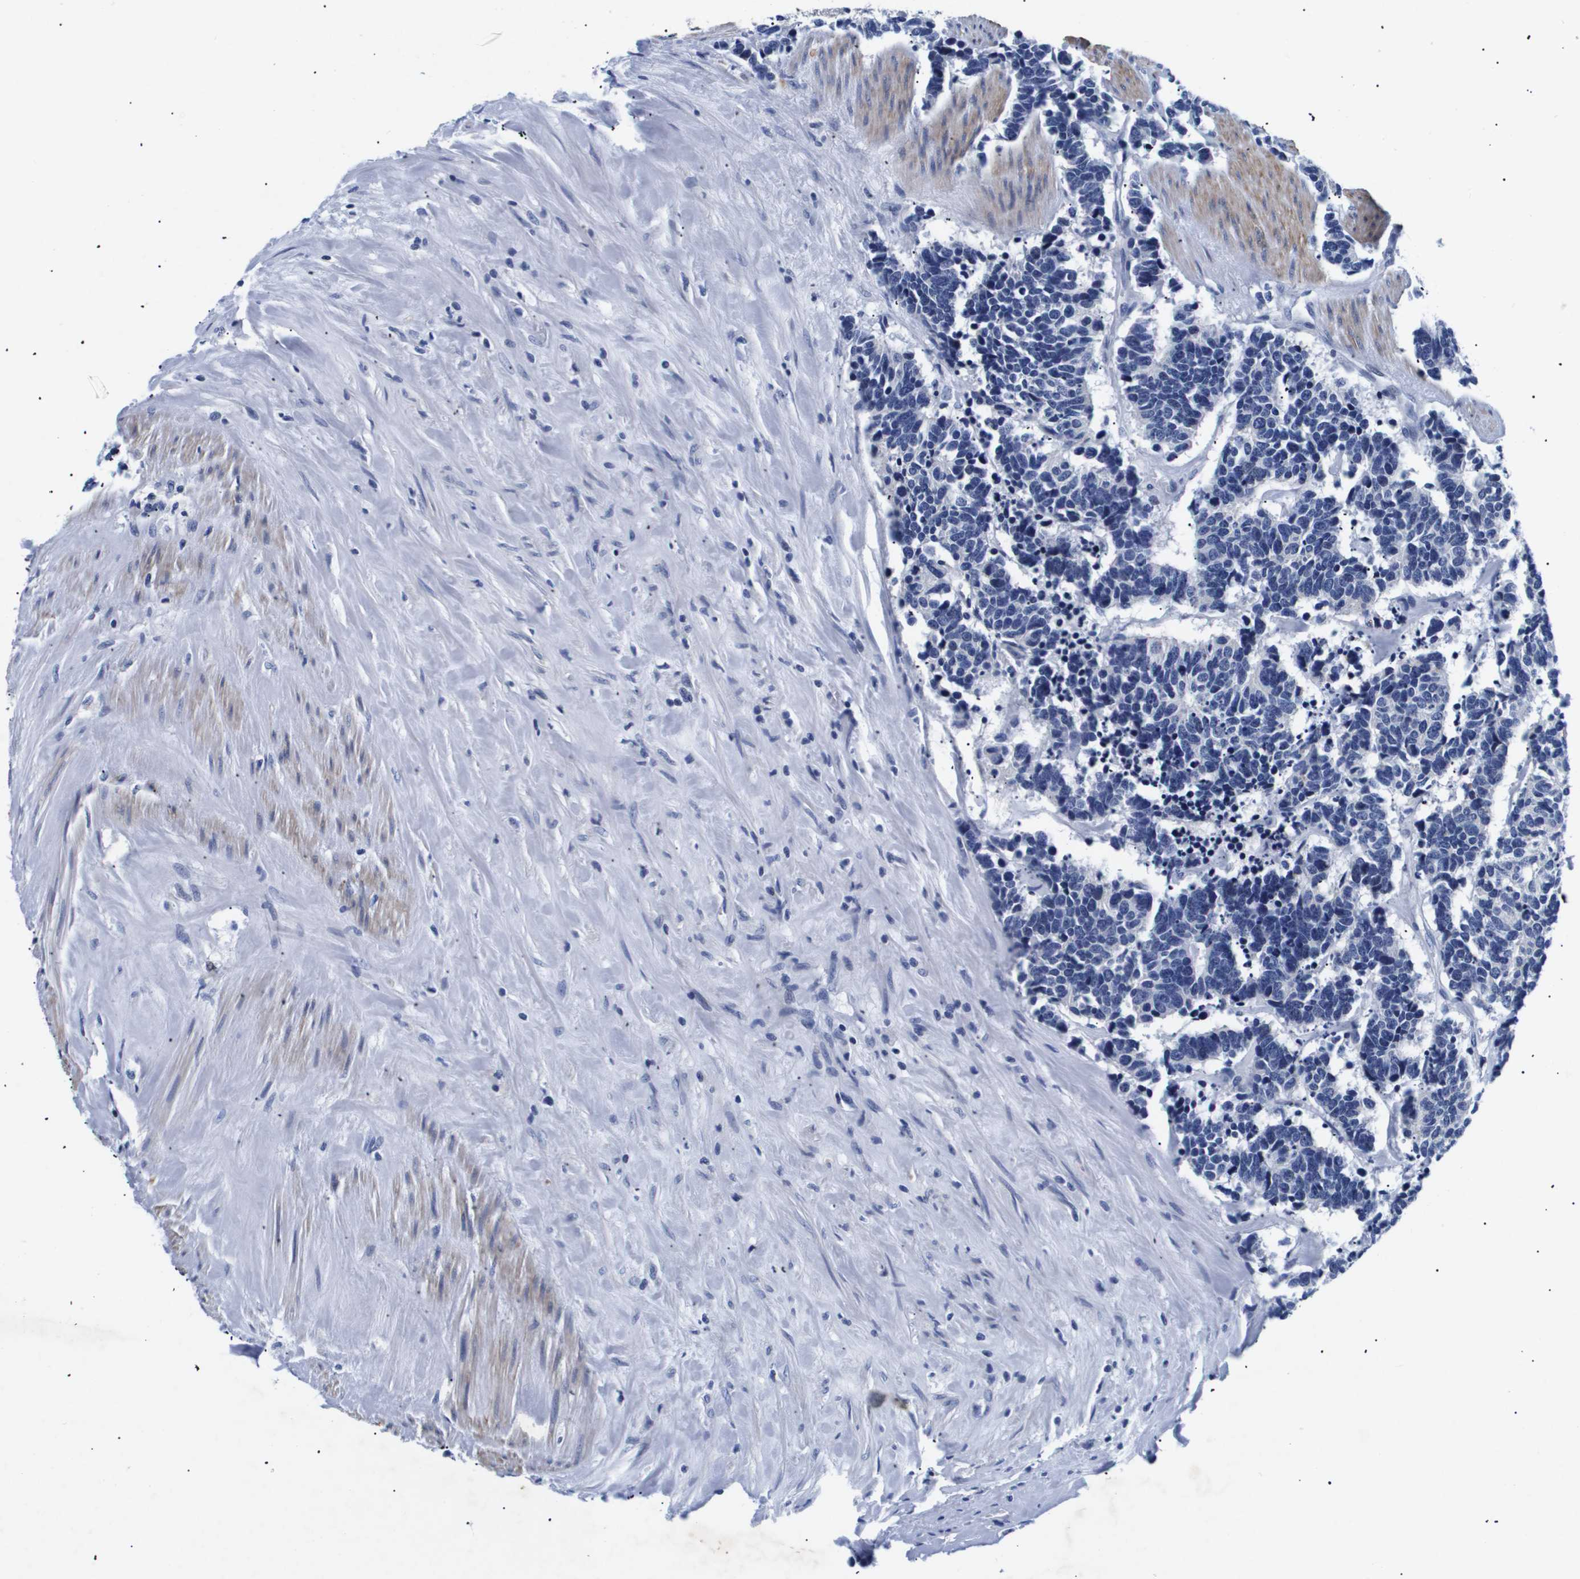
{"staining": {"intensity": "negative", "quantity": "none", "location": "none"}, "tissue": "carcinoid", "cell_type": "Tumor cells", "image_type": "cancer", "snomed": [{"axis": "morphology", "description": "Carcinoma, NOS"}, {"axis": "morphology", "description": "Carcinoid, malignant, NOS"}, {"axis": "topography", "description": "Urinary bladder"}], "caption": "IHC micrograph of neoplastic tissue: carcinoid stained with DAB exhibits no significant protein expression in tumor cells.", "gene": "SHD", "patient": {"sex": "male", "age": 57}}